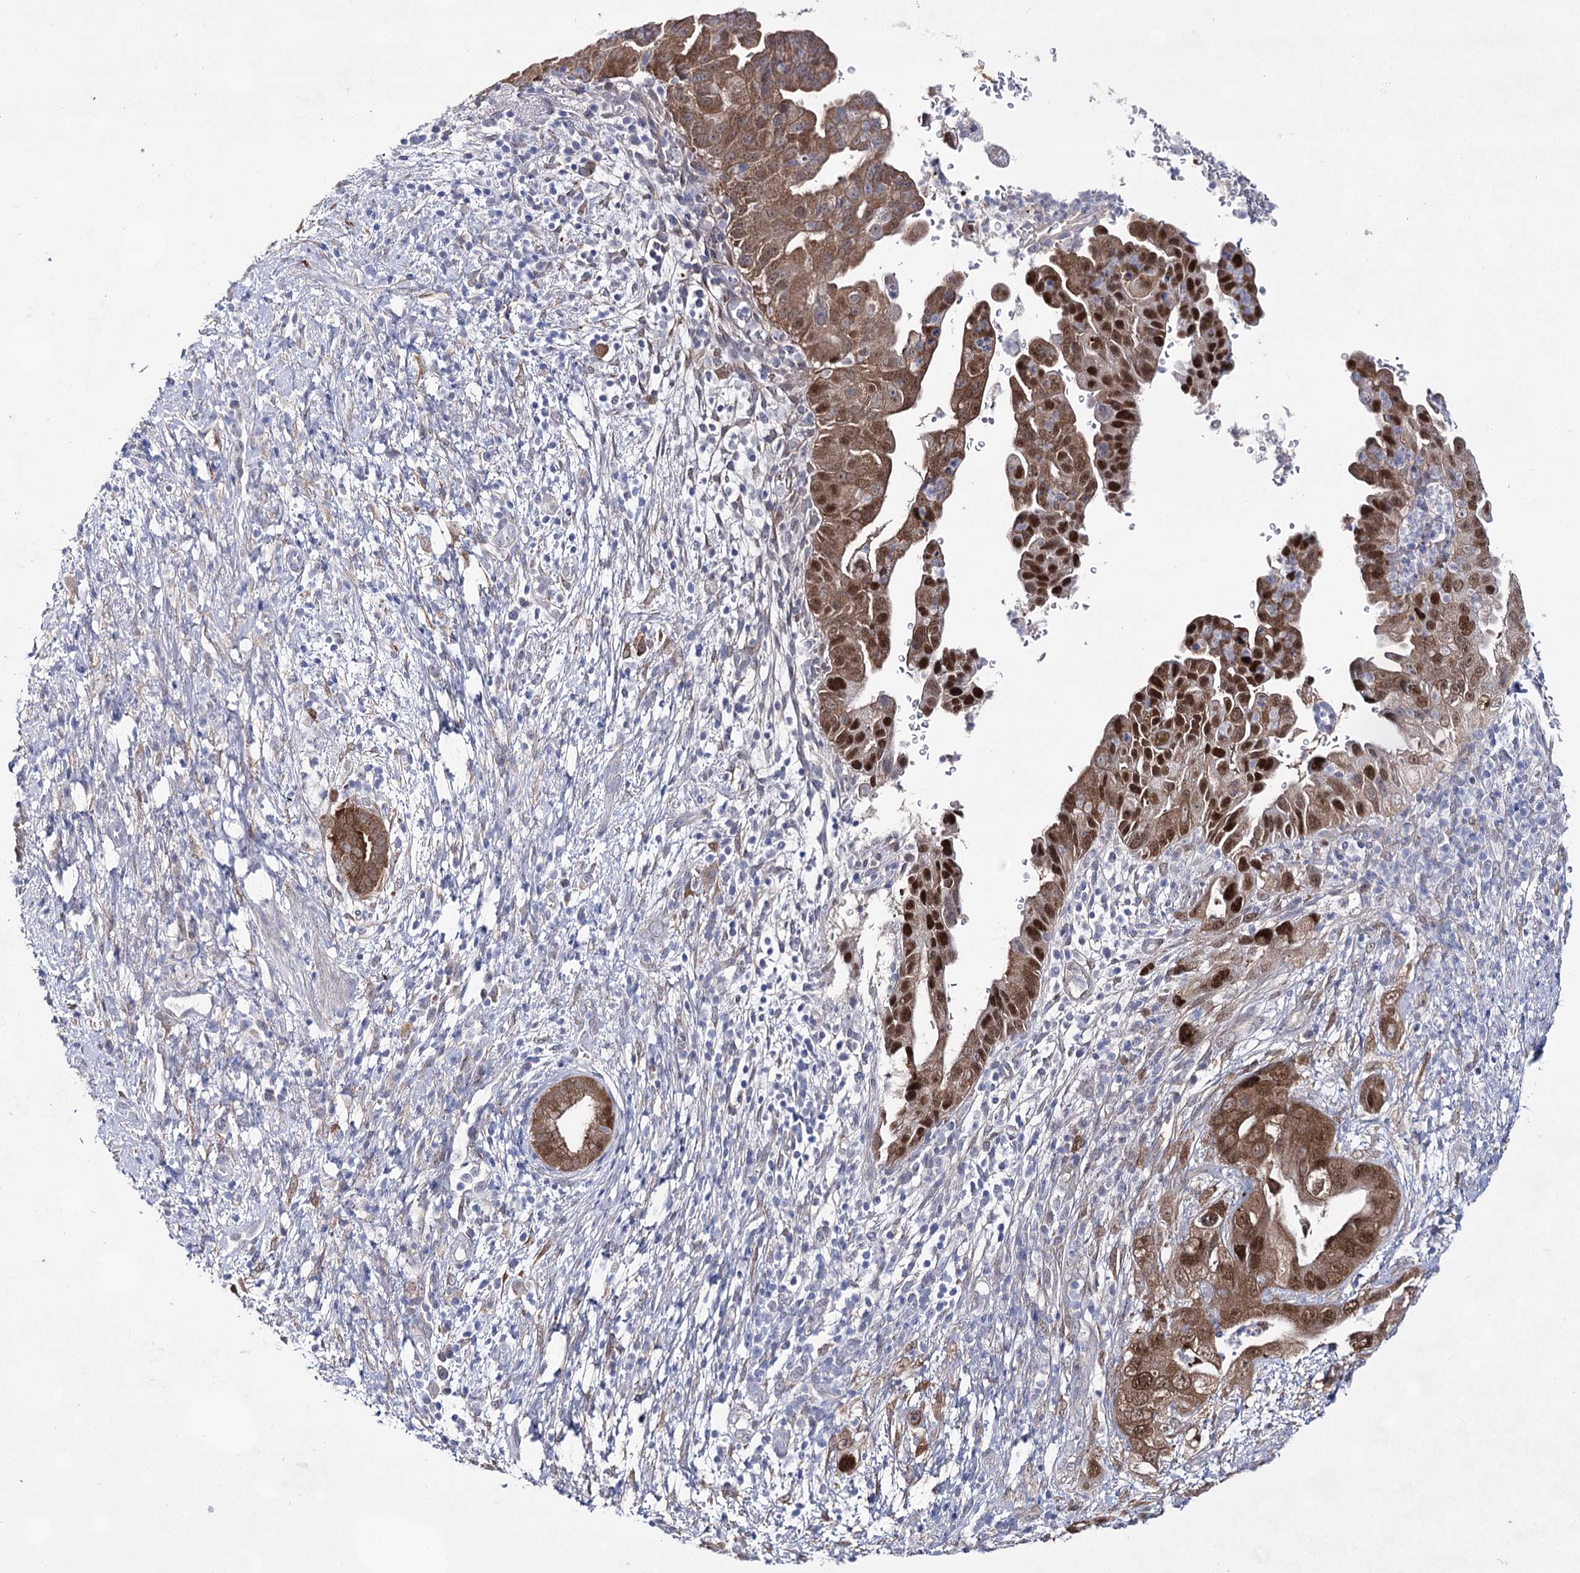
{"staining": {"intensity": "strong", "quantity": ">75%", "location": "cytoplasmic/membranous,nuclear"}, "tissue": "pancreatic cancer", "cell_type": "Tumor cells", "image_type": "cancer", "snomed": [{"axis": "morphology", "description": "Adenocarcinoma, NOS"}, {"axis": "topography", "description": "Pancreas"}], "caption": "Adenocarcinoma (pancreatic) stained with DAB (3,3'-diaminobenzidine) immunohistochemistry displays high levels of strong cytoplasmic/membranous and nuclear positivity in about >75% of tumor cells. (DAB = brown stain, brightfield microscopy at high magnification).", "gene": "UGDH", "patient": {"sex": "female", "age": 78}}